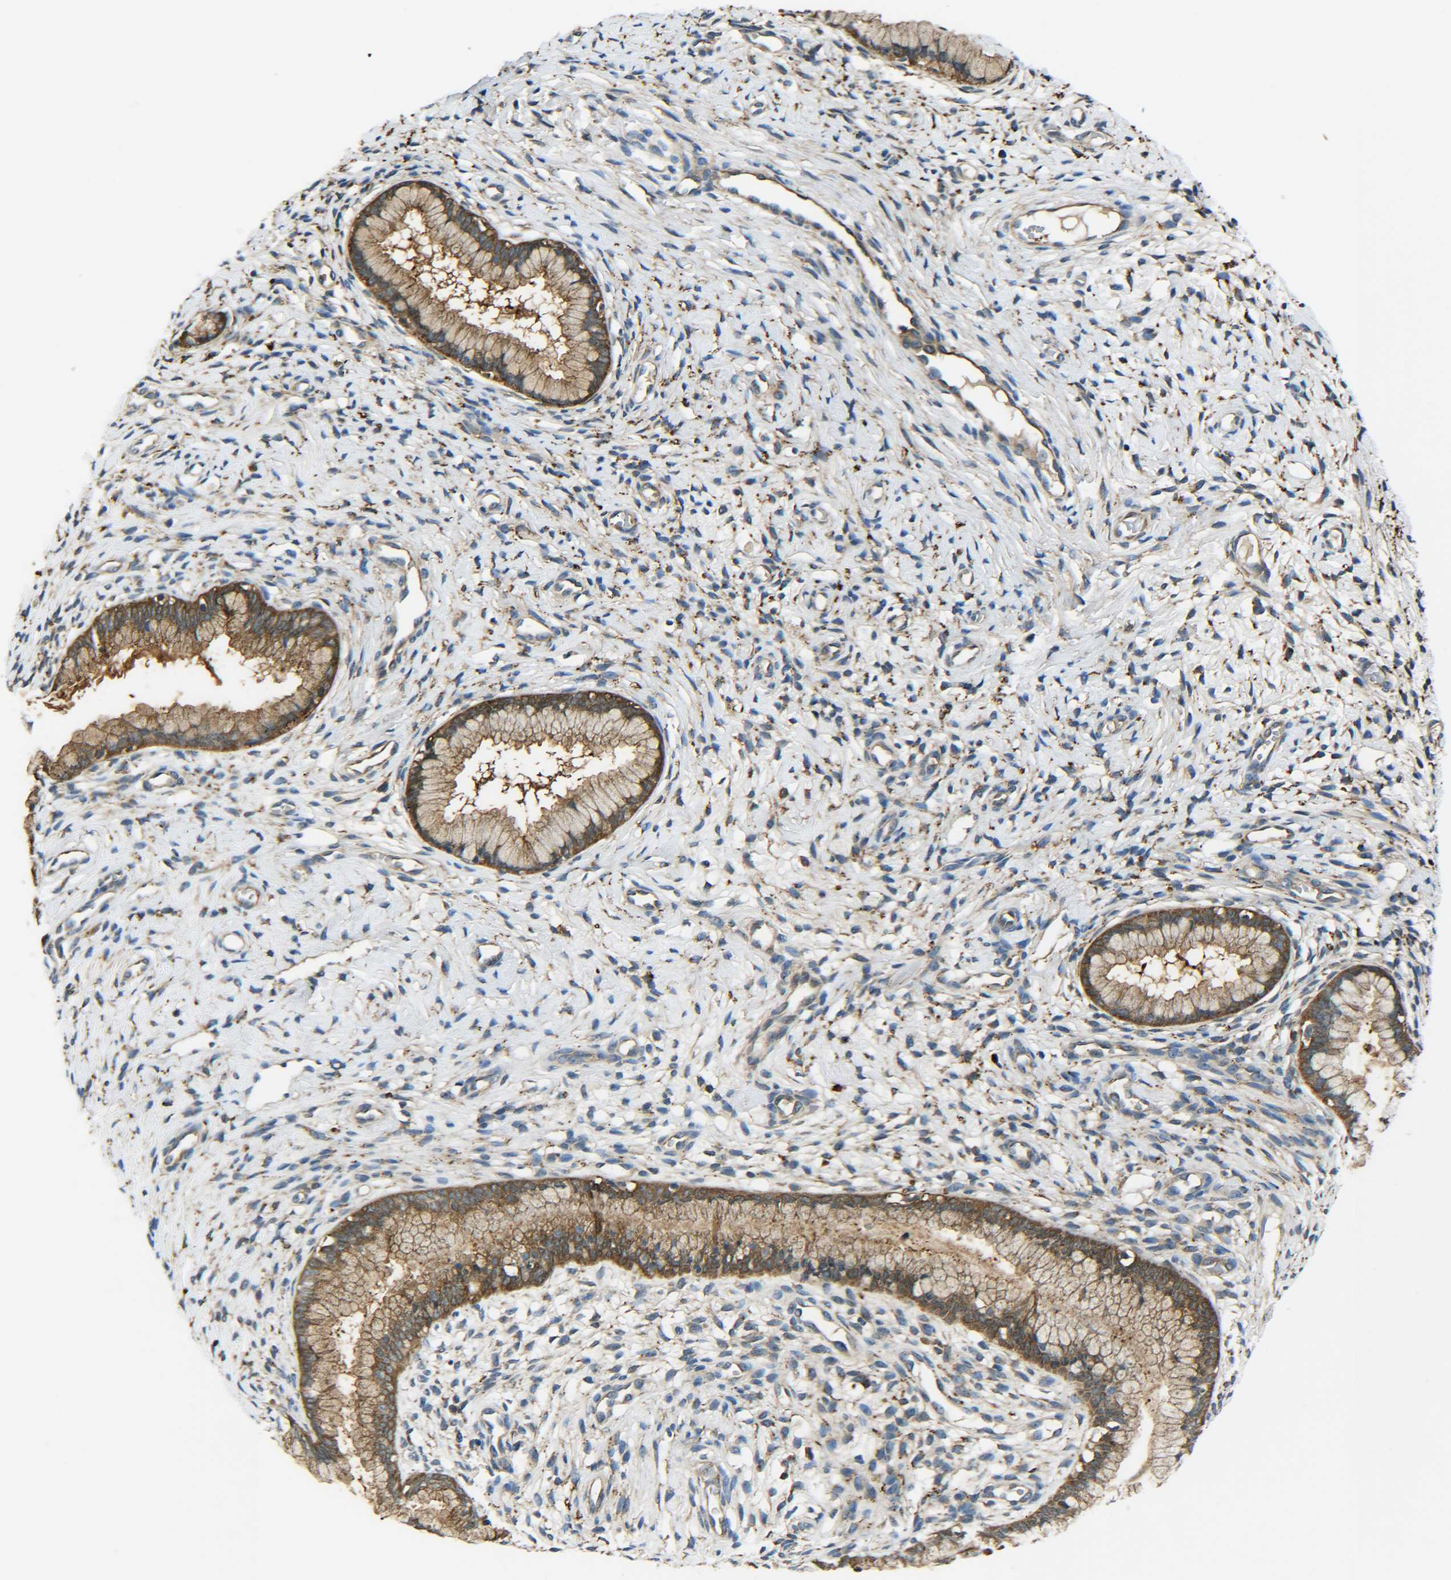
{"staining": {"intensity": "moderate", "quantity": ">75%", "location": "cytoplasmic/membranous"}, "tissue": "cervix", "cell_type": "Glandular cells", "image_type": "normal", "snomed": [{"axis": "morphology", "description": "Normal tissue, NOS"}, {"axis": "topography", "description": "Cervix"}], "caption": "Protein expression analysis of unremarkable human cervix reveals moderate cytoplasmic/membranous positivity in approximately >75% of glandular cells. The staining was performed using DAB (3,3'-diaminobenzidine) to visualize the protein expression in brown, while the nuclei were stained in blue with hematoxylin (Magnification: 20x).", "gene": "PREB", "patient": {"sex": "female", "age": 65}}